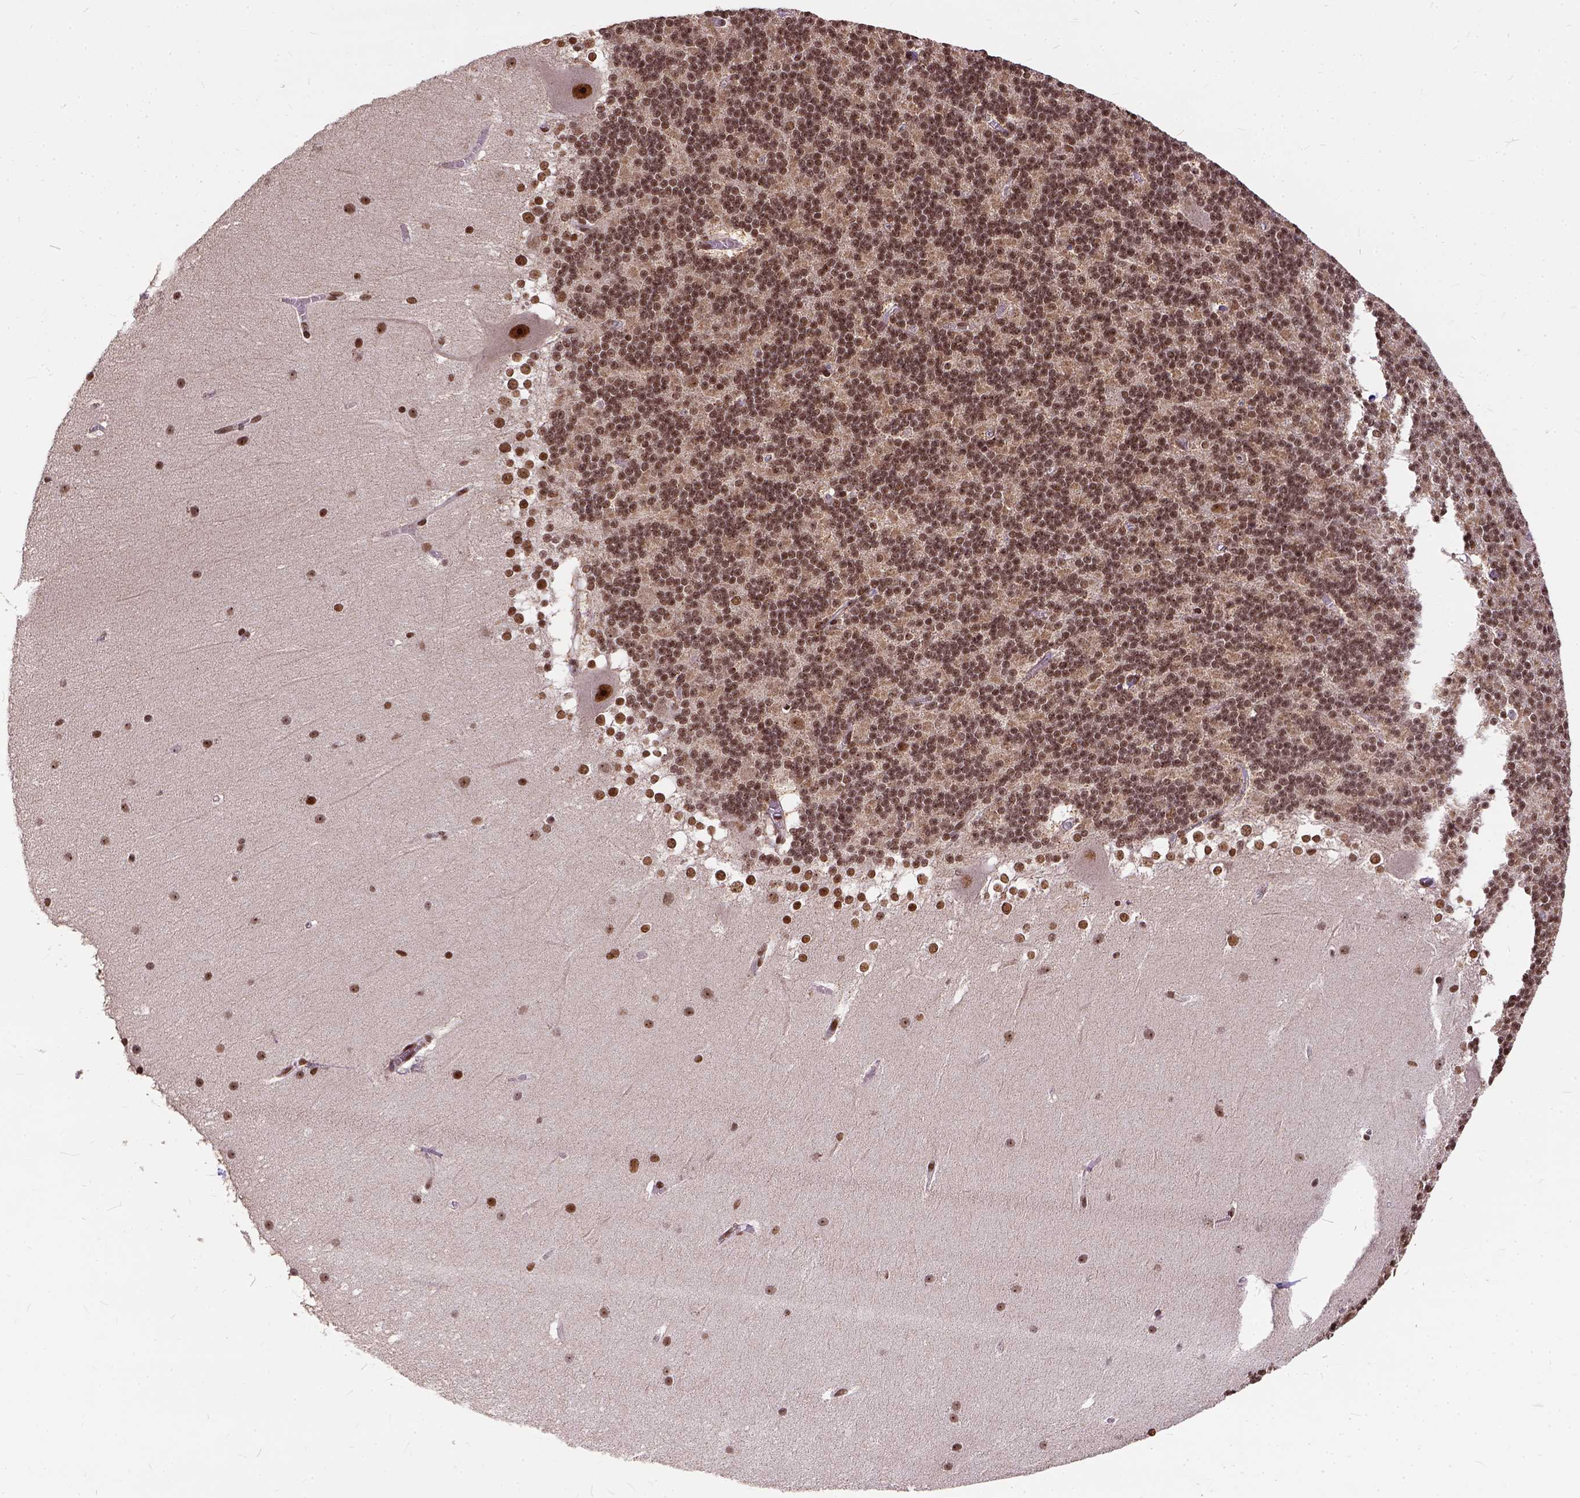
{"staining": {"intensity": "moderate", "quantity": ">75%", "location": "nuclear"}, "tissue": "cerebellum", "cell_type": "Cells in granular layer", "image_type": "normal", "snomed": [{"axis": "morphology", "description": "Normal tissue, NOS"}, {"axis": "topography", "description": "Cerebellum"}], "caption": "A histopathology image of cerebellum stained for a protein exhibits moderate nuclear brown staining in cells in granular layer.", "gene": "NACC1", "patient": {"sex": "female", "age": 19}}